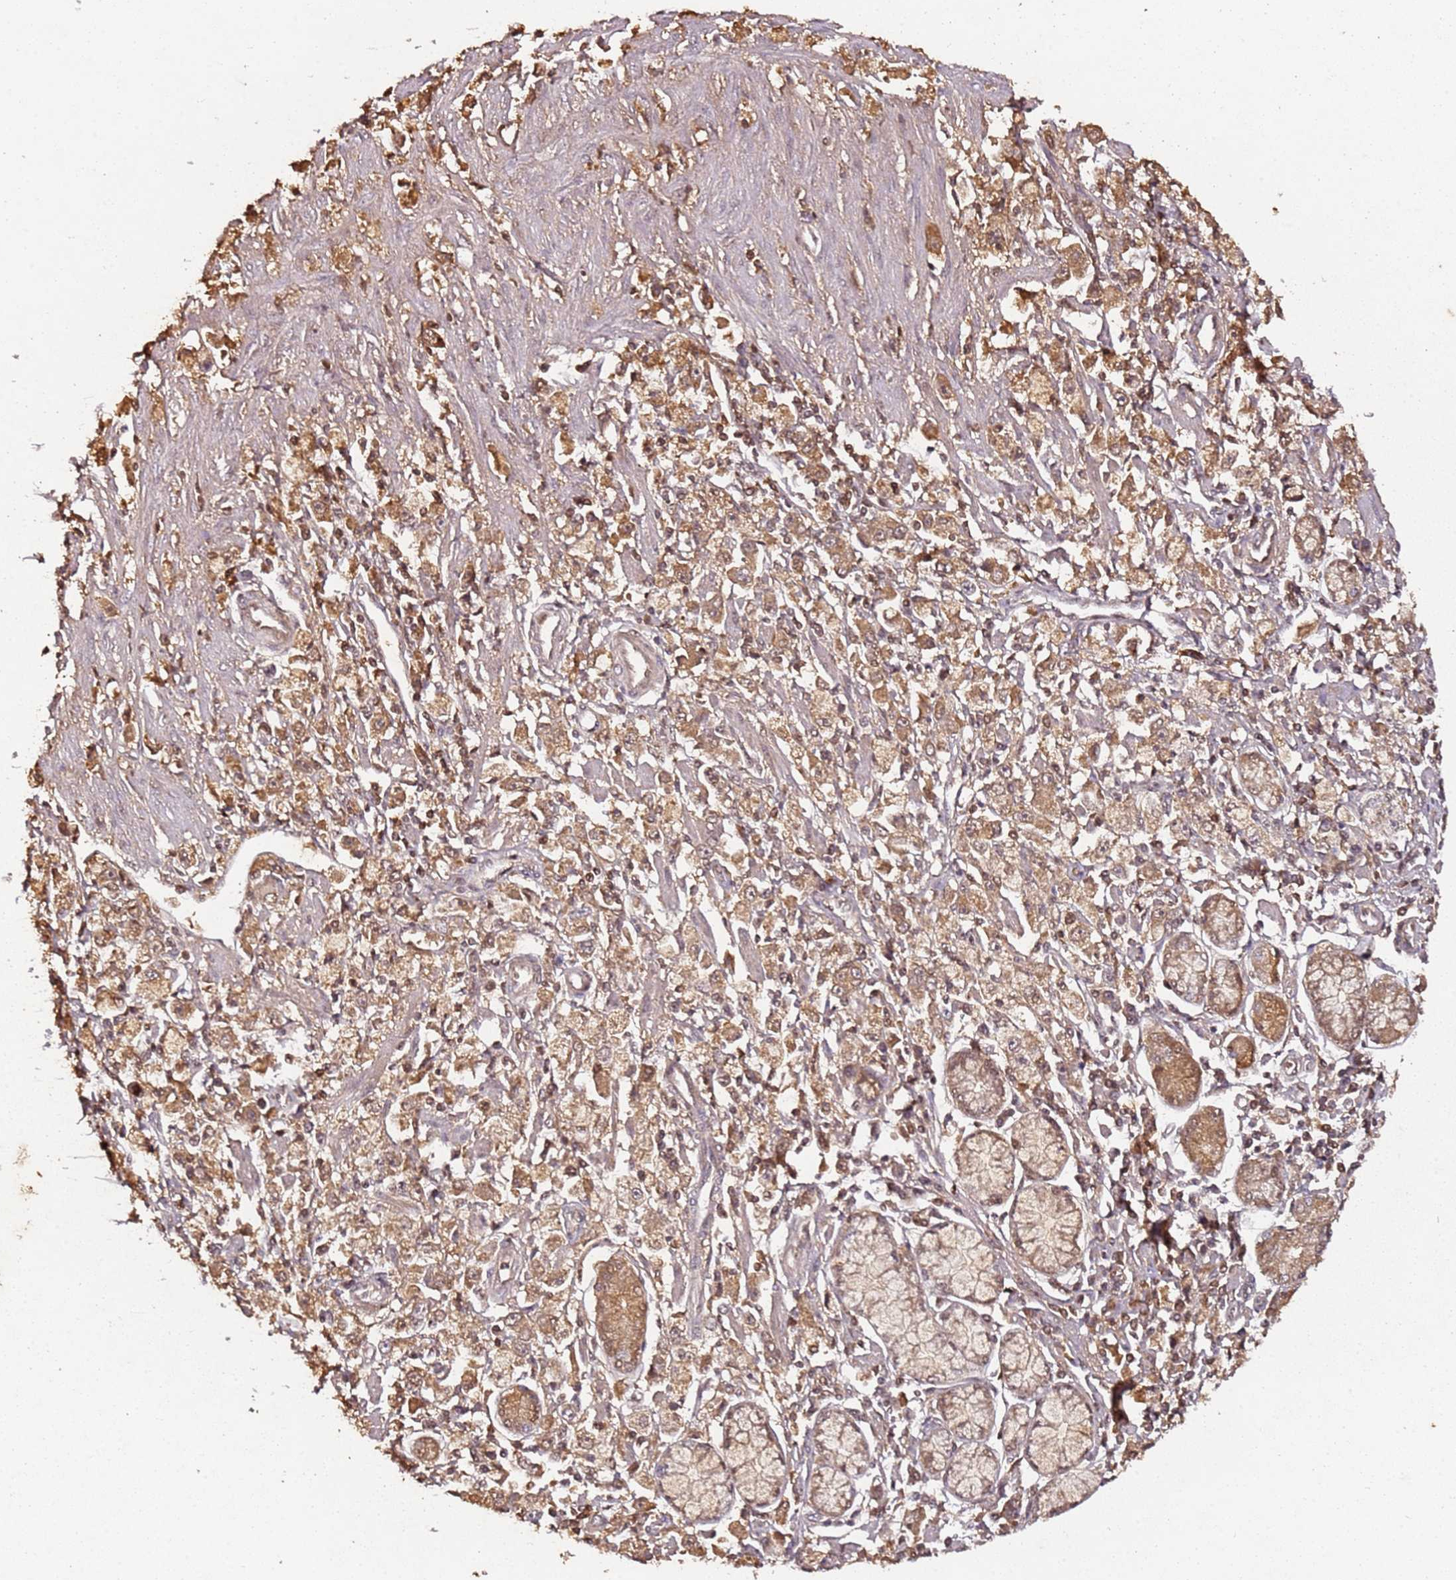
{"staining": {"intensity": "moderate", "quantity": ">75%", "location": "cytoplasmic/membranous"}, "tissue": "stomach cancer", "cell_type": "Tumor cells", "image_type": "cancer", "snomed": [{"axis": "morphology", "description": "Adenocarcinoma, NOS"}, {"axis": "topography", "description": "Stomach"}], "caption": "Protein expression analysis of stomach adenocarcinoma demonstrates moderate cytoplasmic/membranous staining in approximately >75% of tumor cells. (DAB IHC with brightfield microscopy, high magnification).", "gene": "COL1A2", "patient": {"sex": "female", "age": 59}}